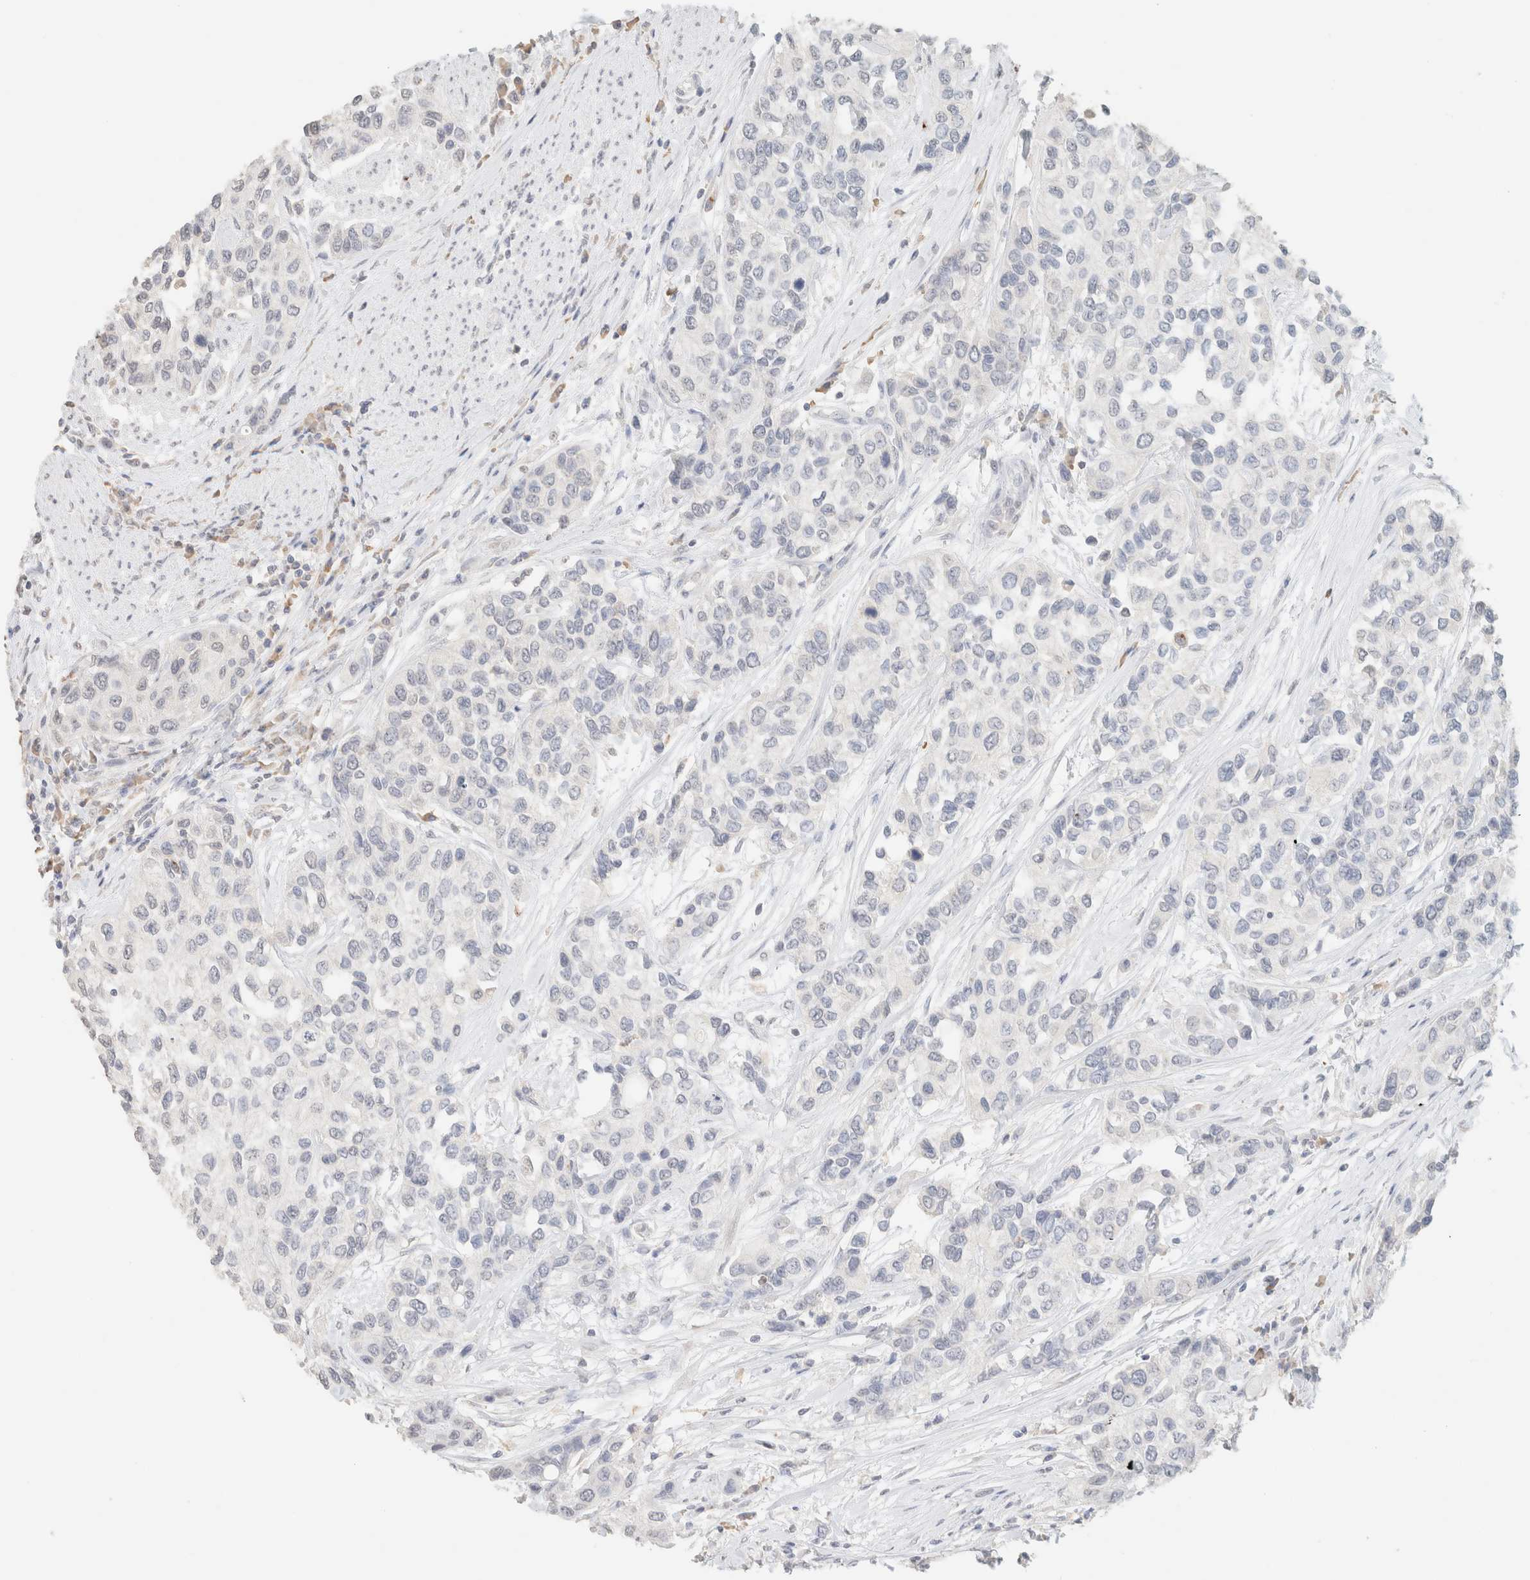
{"staining": {"intensity": "negative", "quantity": "none", "location": "none"}, "tissue": "urothelial cancer", "cell_type": "Tumor cells", "image_type": "cancer", "snomed": [{"axis": "morphology", "description": "Urothelial carcinoma, High grade"}, {"axis": "topography", "description": "Urinary bladder"}], "caption": "Protein analysis of urothelial cancer shows no significant positivity in tumor cells. (DAB (3,3'-diaminobenzidine) immunohistochemistry with hematoxylin counter stain).", "gene": "CPA1", "patient": {"sex": "female", "age": 56}}